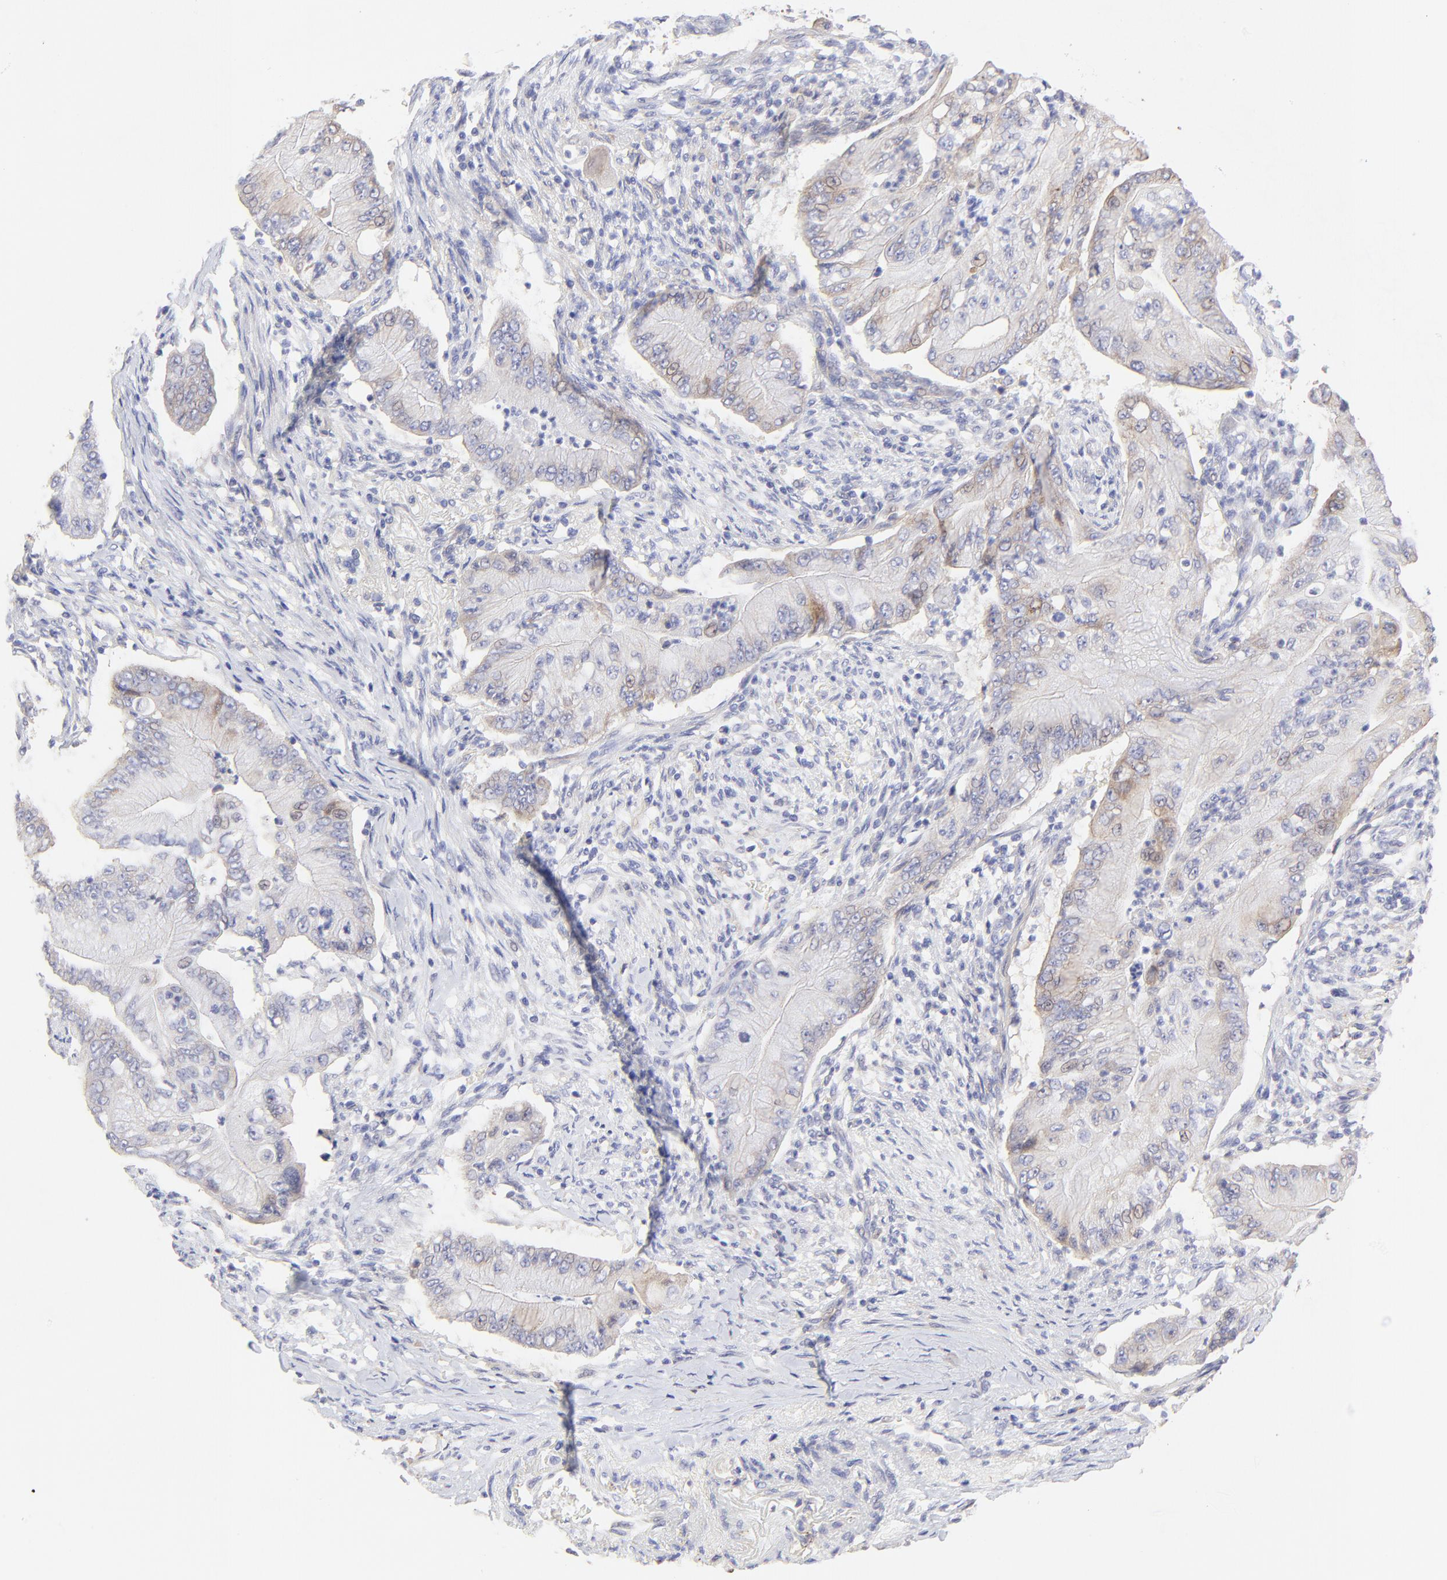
{"staining": {"intensity": "moderate", "quantity": ">75%", "location": "cytoplasmic/membranous"}, "tissue": "pancreatic cancer", "cell_type": "Tumor cells", "image_type": "cancer", "snomed": [{"axis": "morphology", "description": "Adenocarcinoma, NOS"}, {"axis": "topography", "description": "Pancreas"}], "caption": "Immunohistochemistry histopathology image of neoplastic tissue: pancreatic cancer (adenocarcinoma) stained using immunohistochemistry demonstrates medium levels of moderate protein expression localized specifically in the cytoplasmic/membranous of tumor cells, appearing as a cytoplasmic/membranous brown color.", "gene": "LHFPL1", "patient": {"sex": "male", "age": 62}}